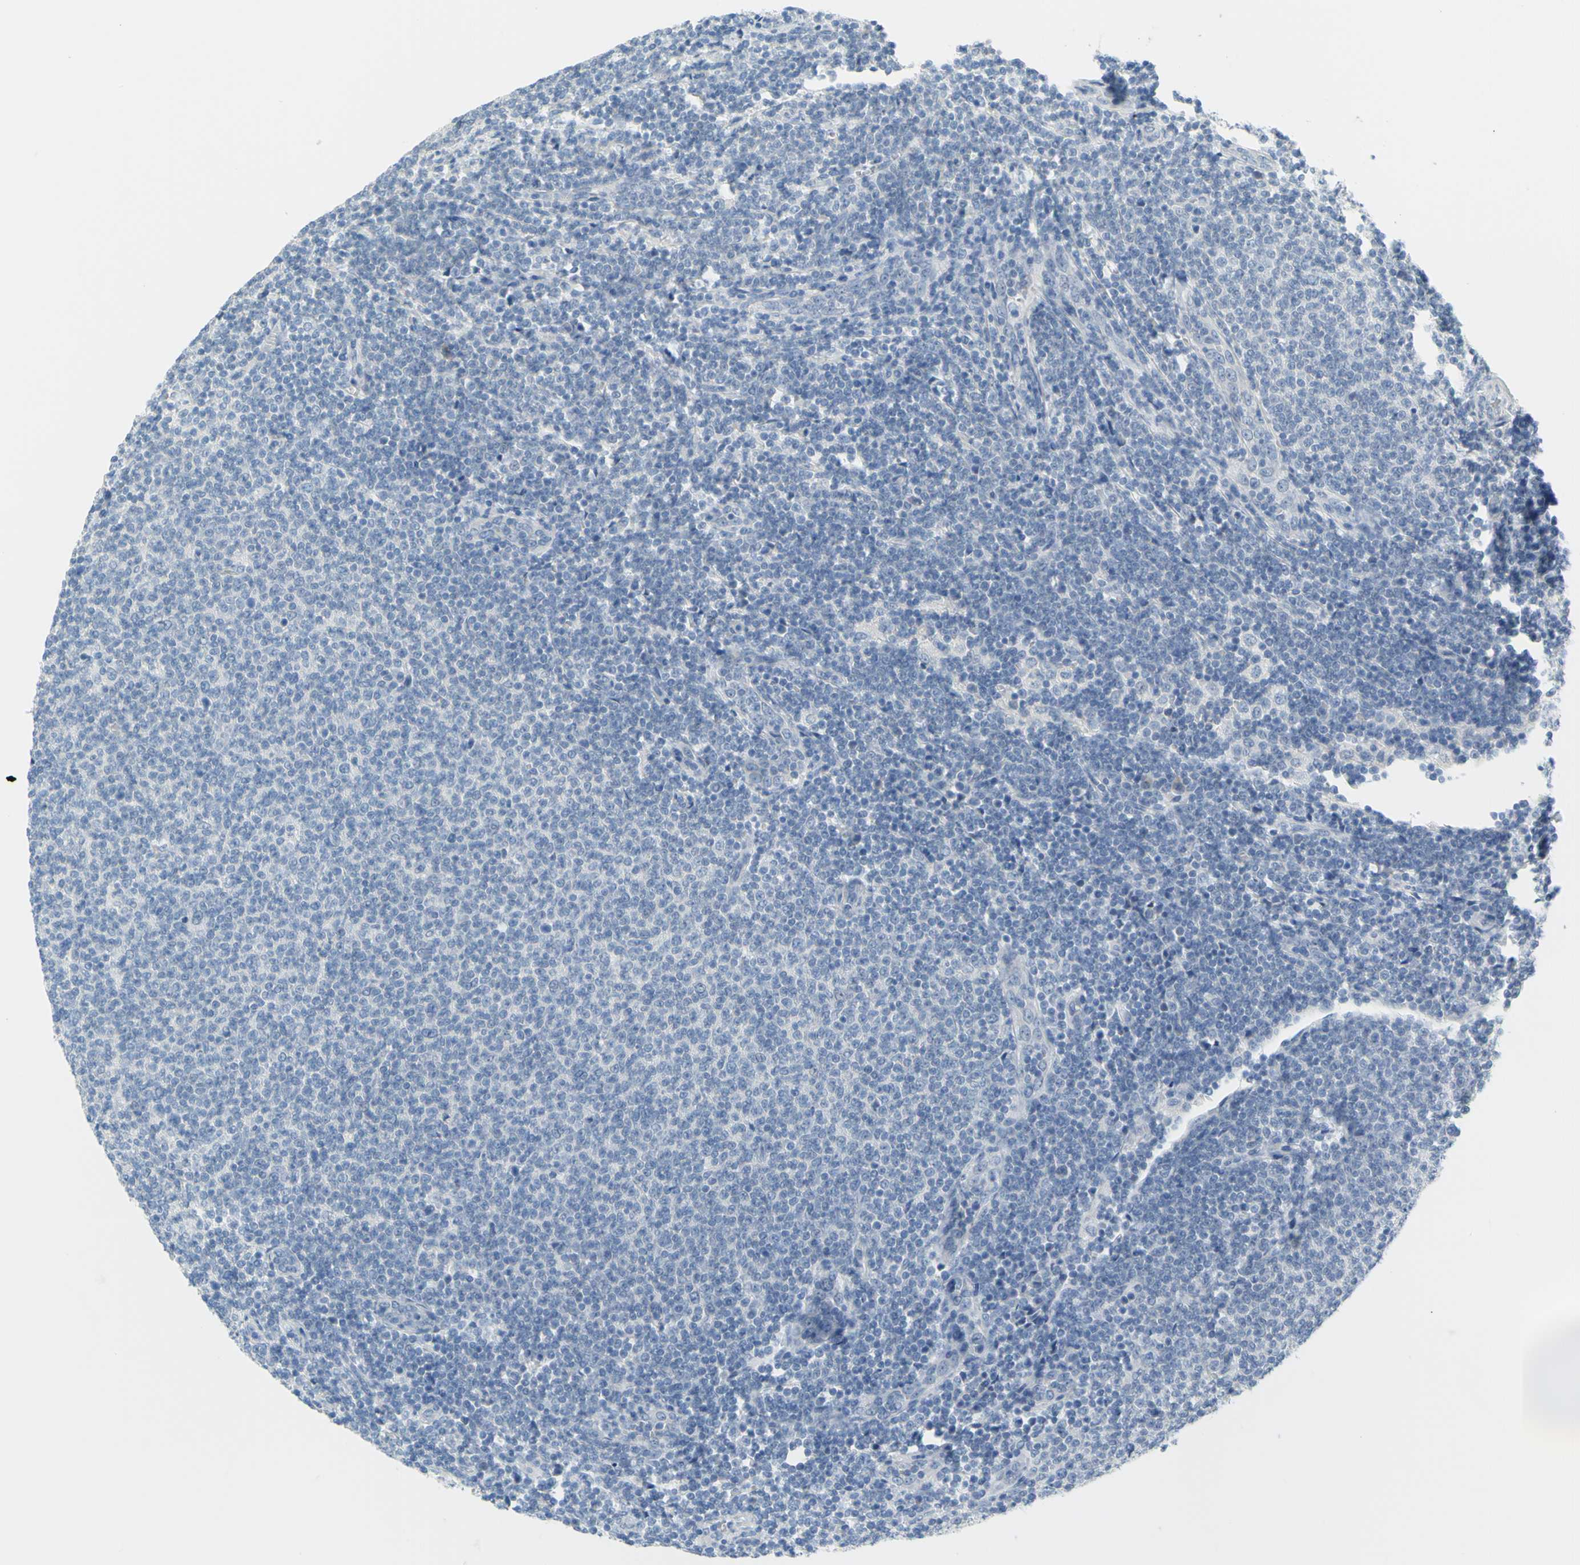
{"staining": {"intensity": "negative", "quantity": "none", "location": "none"}, "tissue": "lymphoma", "cell_type": "Tumor cells", "image_type": "cancer", "snomed": [{"axis": "morphology", "description": "Malignant lymphoma, non-Hodgkin's type, Low grade"}, {"axis": "topography", "description": "Lymph node"}], "caption": "IHC micrograph of malignant lymphoma, non-Hodgkin's type (low-grade) stained for a protein (brown), which reveals no staining in tumor cells.", "gene": "DCT", "patient": {"sex": "male", "age": 66}}